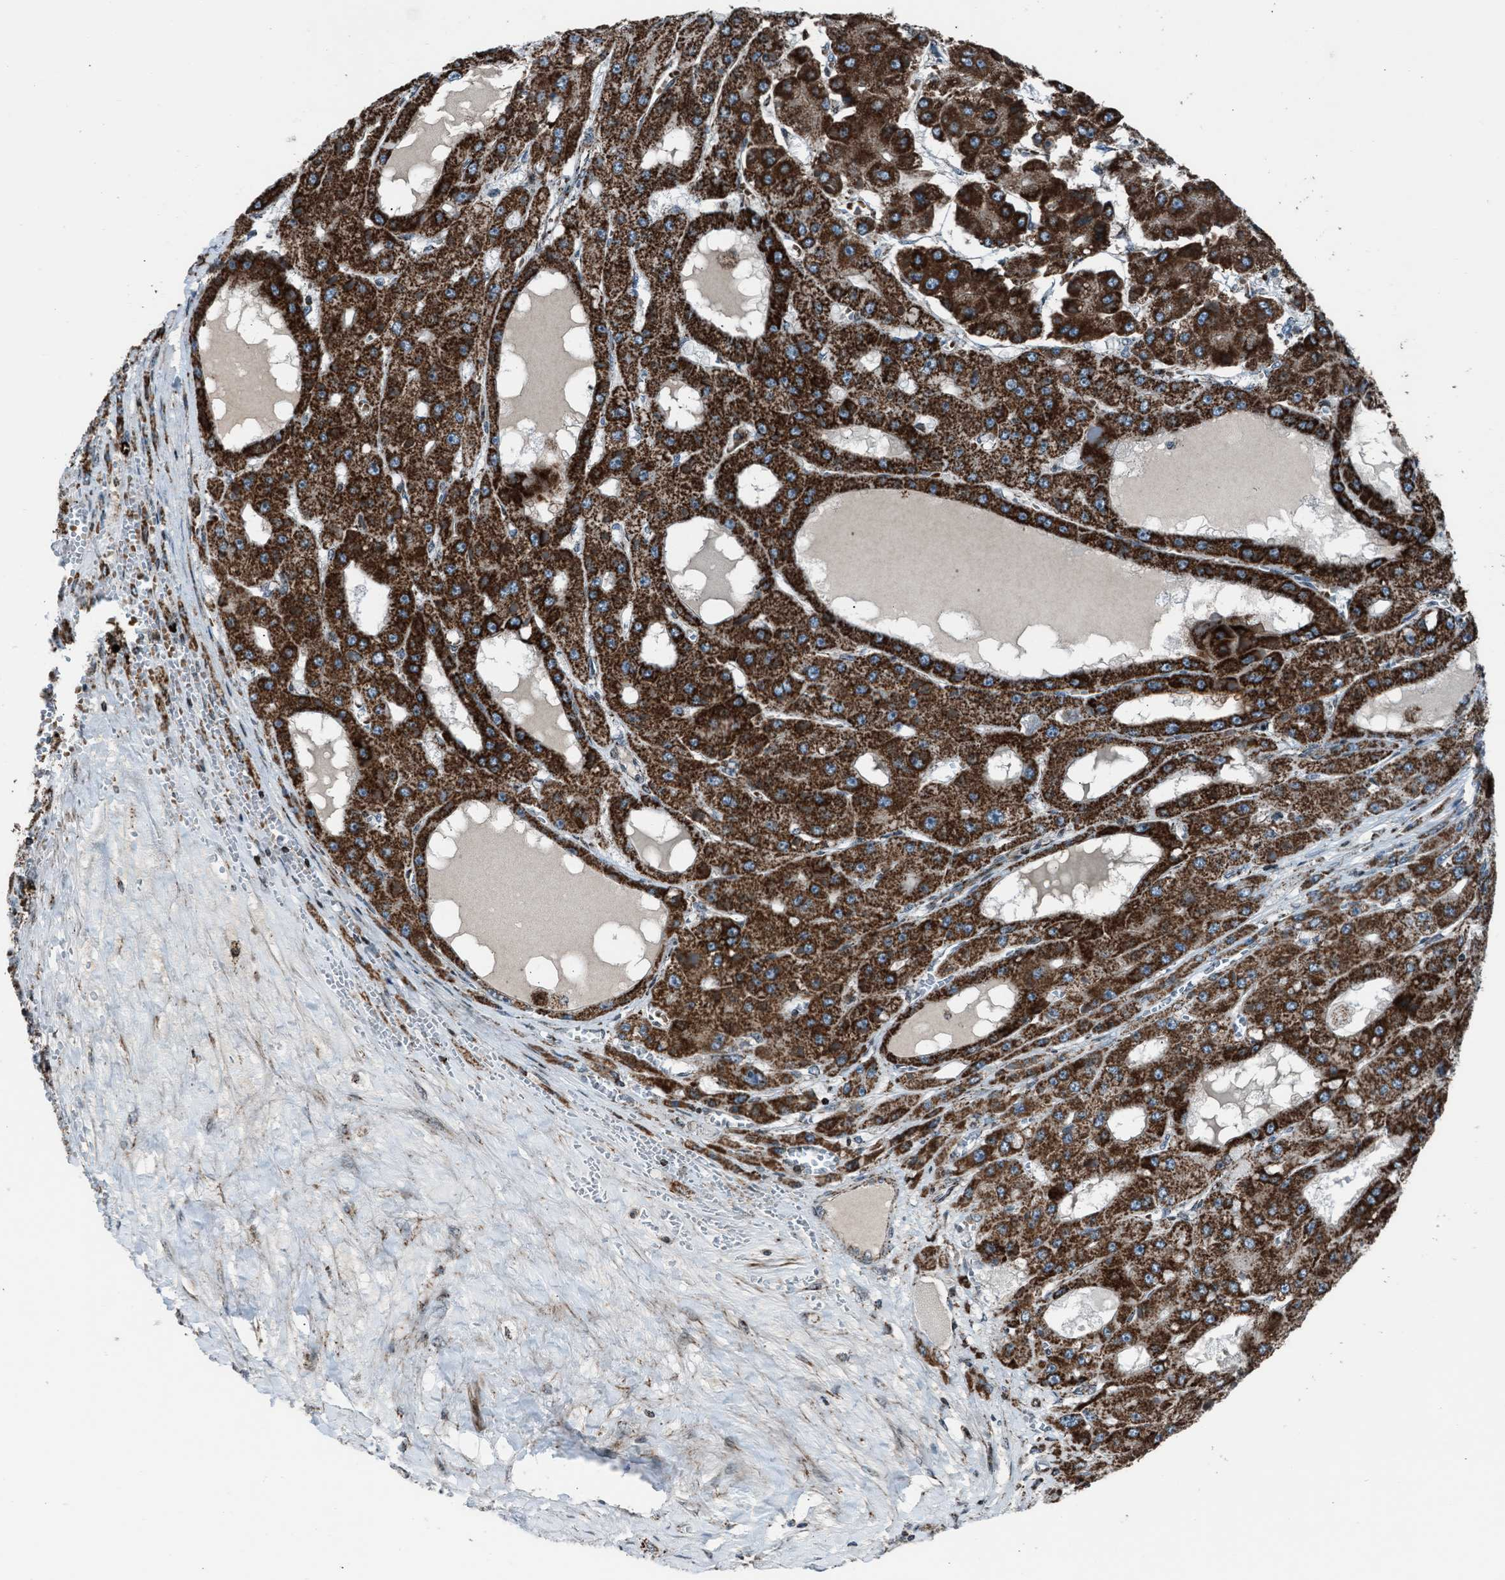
{"staining": {"intensity": "strong", "quantity": ">75%", "location": "cytoplasmic/membranous"}, "tissue": "liver cancer", "cell_type": "Tumor cells", "image_type": "cancer", "snomed": [{"axis": "morphology", "description": "Carcinoma, Hepatocellular, NOS"}, {"axis": "topography", "description": "Liver"}], "caption": "Hepatocellular carcinoma (liver) stained for a protein shows strong cytoplasmic/membranous positivity in tumor cells.", "gene": "MORC3", "patient": {"sex": "female", "age": 73}}